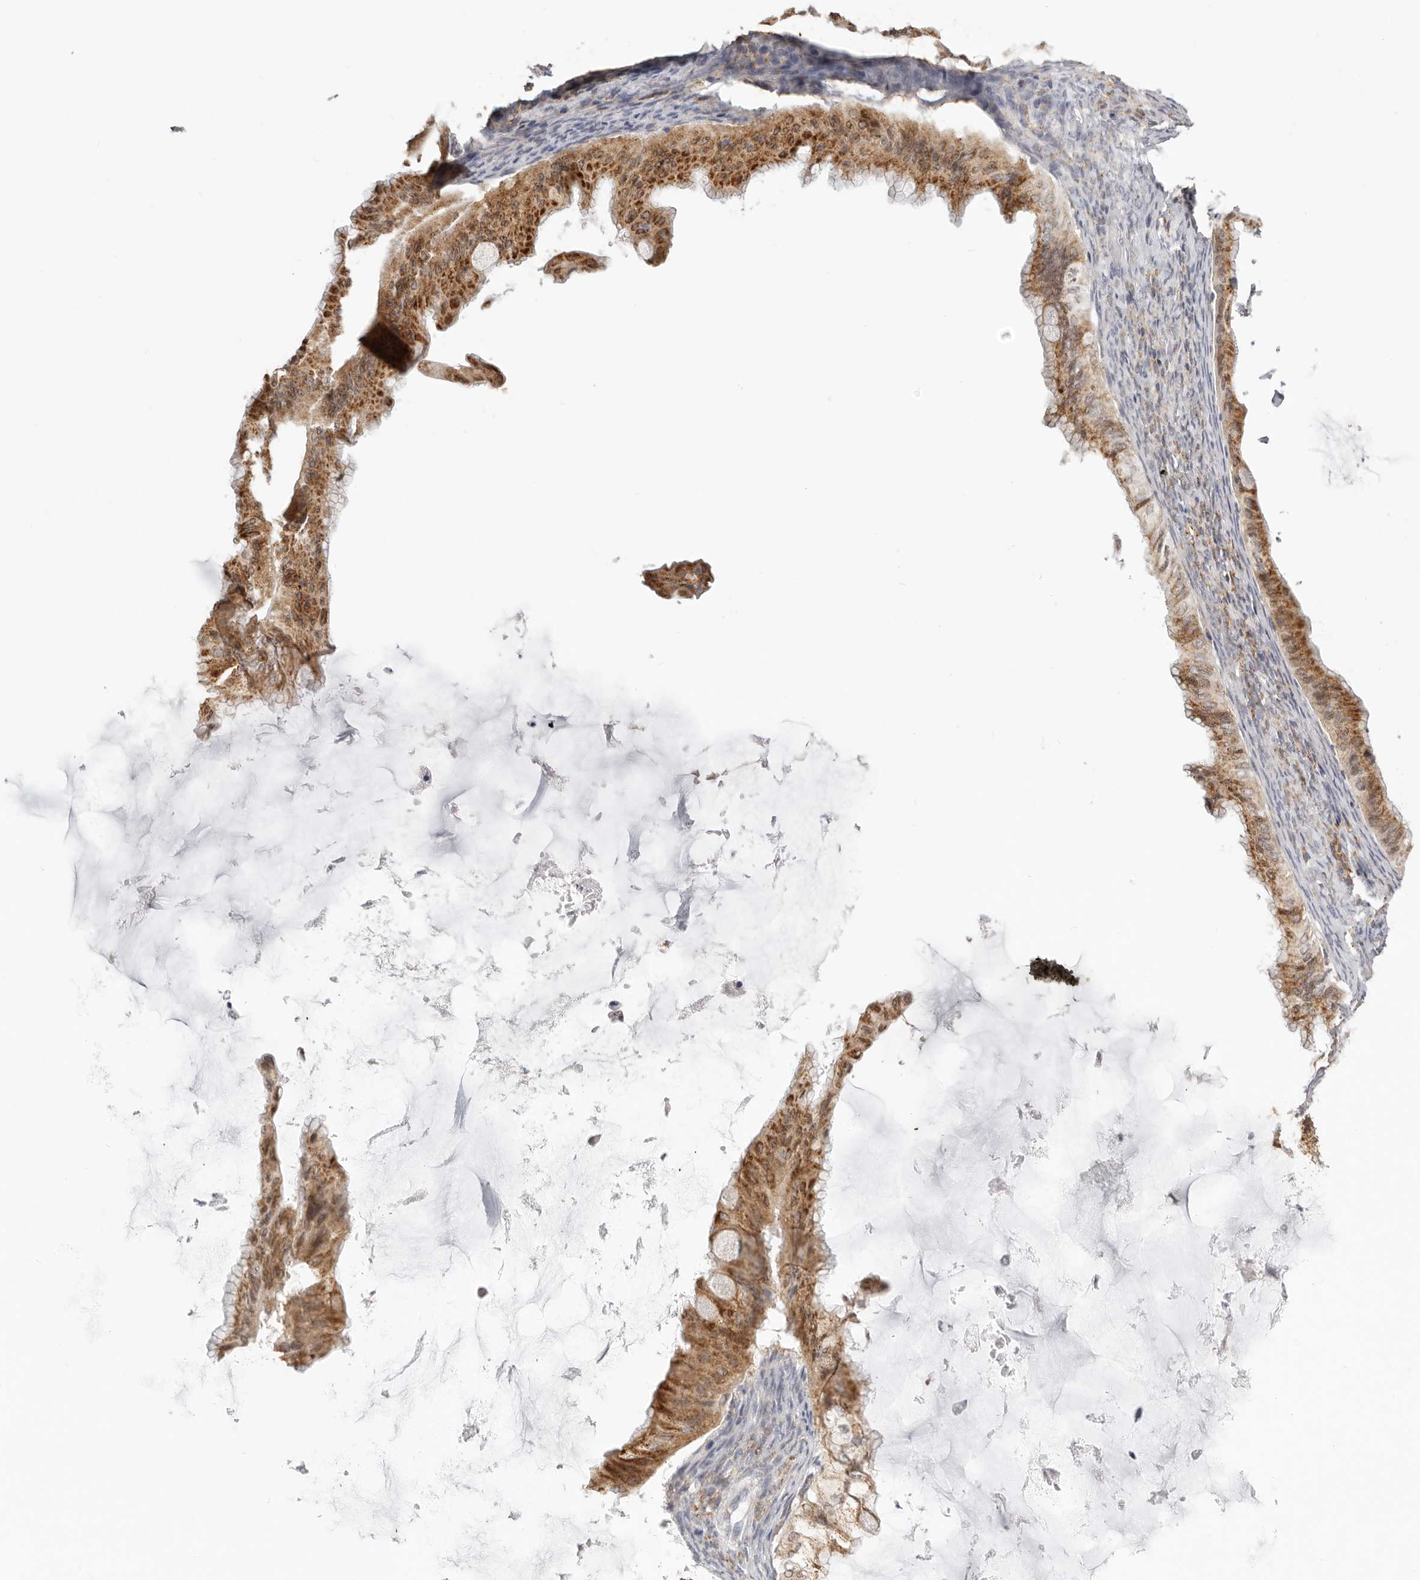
{"staining": {"intensity": "moderate", "quantity": ">75%", "location": "cytoplasmic/membranous"}, "tissue": "ovarian cancer", "cell_type": "Tumor cells", "image_type": "cancer", "snomed": [{"axis": "morphology", "description": "Cystadenocarcinoma, mucinous, NOS"}, {"axis": "topography", "description": "Ovary"}], "caption": "This is a photomicrograph of IHC staining of ovarian cancer, which shows moderate expression in the cytoplasmic/membranous of tumor cells.", "gene": "IL32", "patient": {"sex": "female", "age": 61}}